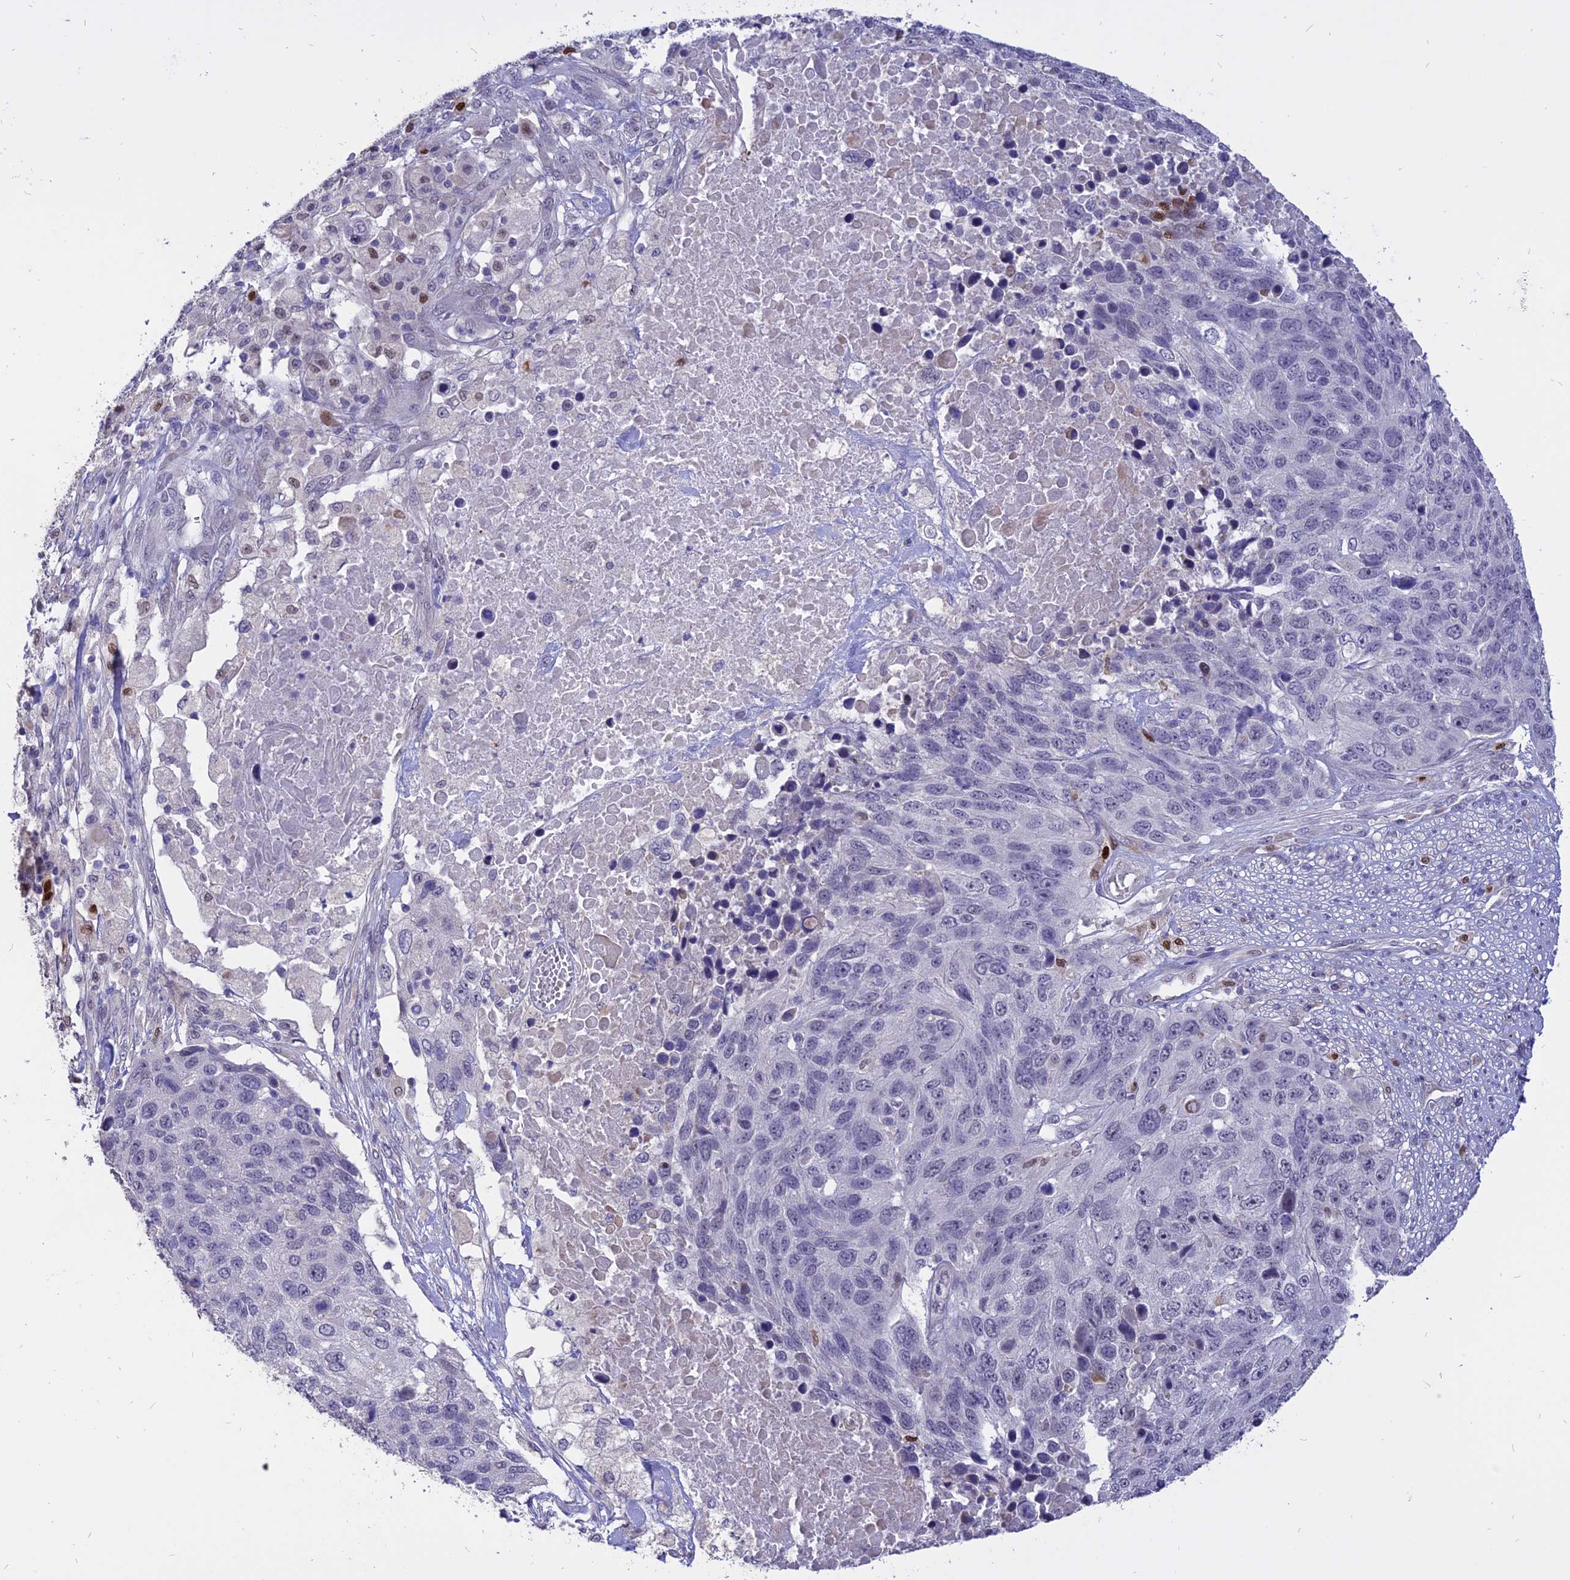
{"staining": {"intensity": "negative", "quantity": "none", "location": "none"}, "tissue": "lung cancer", "cell_type": "Tumor cells", "image_type": "cancer", "snomed": [{"axis": "morphology", "description": "Normal tissue, NOS"}, {"axis": "morphology", "description": "Squamous cell carcinoma, NOS"}, {"axis": "topography", "description": "Lymph node"}, {"axis": "topography", "description": "Lung"}], "caption": "This is an IHC image of human squamous cell carcinoma (lung). There is no expression in tumor cells.", "gene": "TMEM263", "patient": {"sex": "male", "age": 66}}